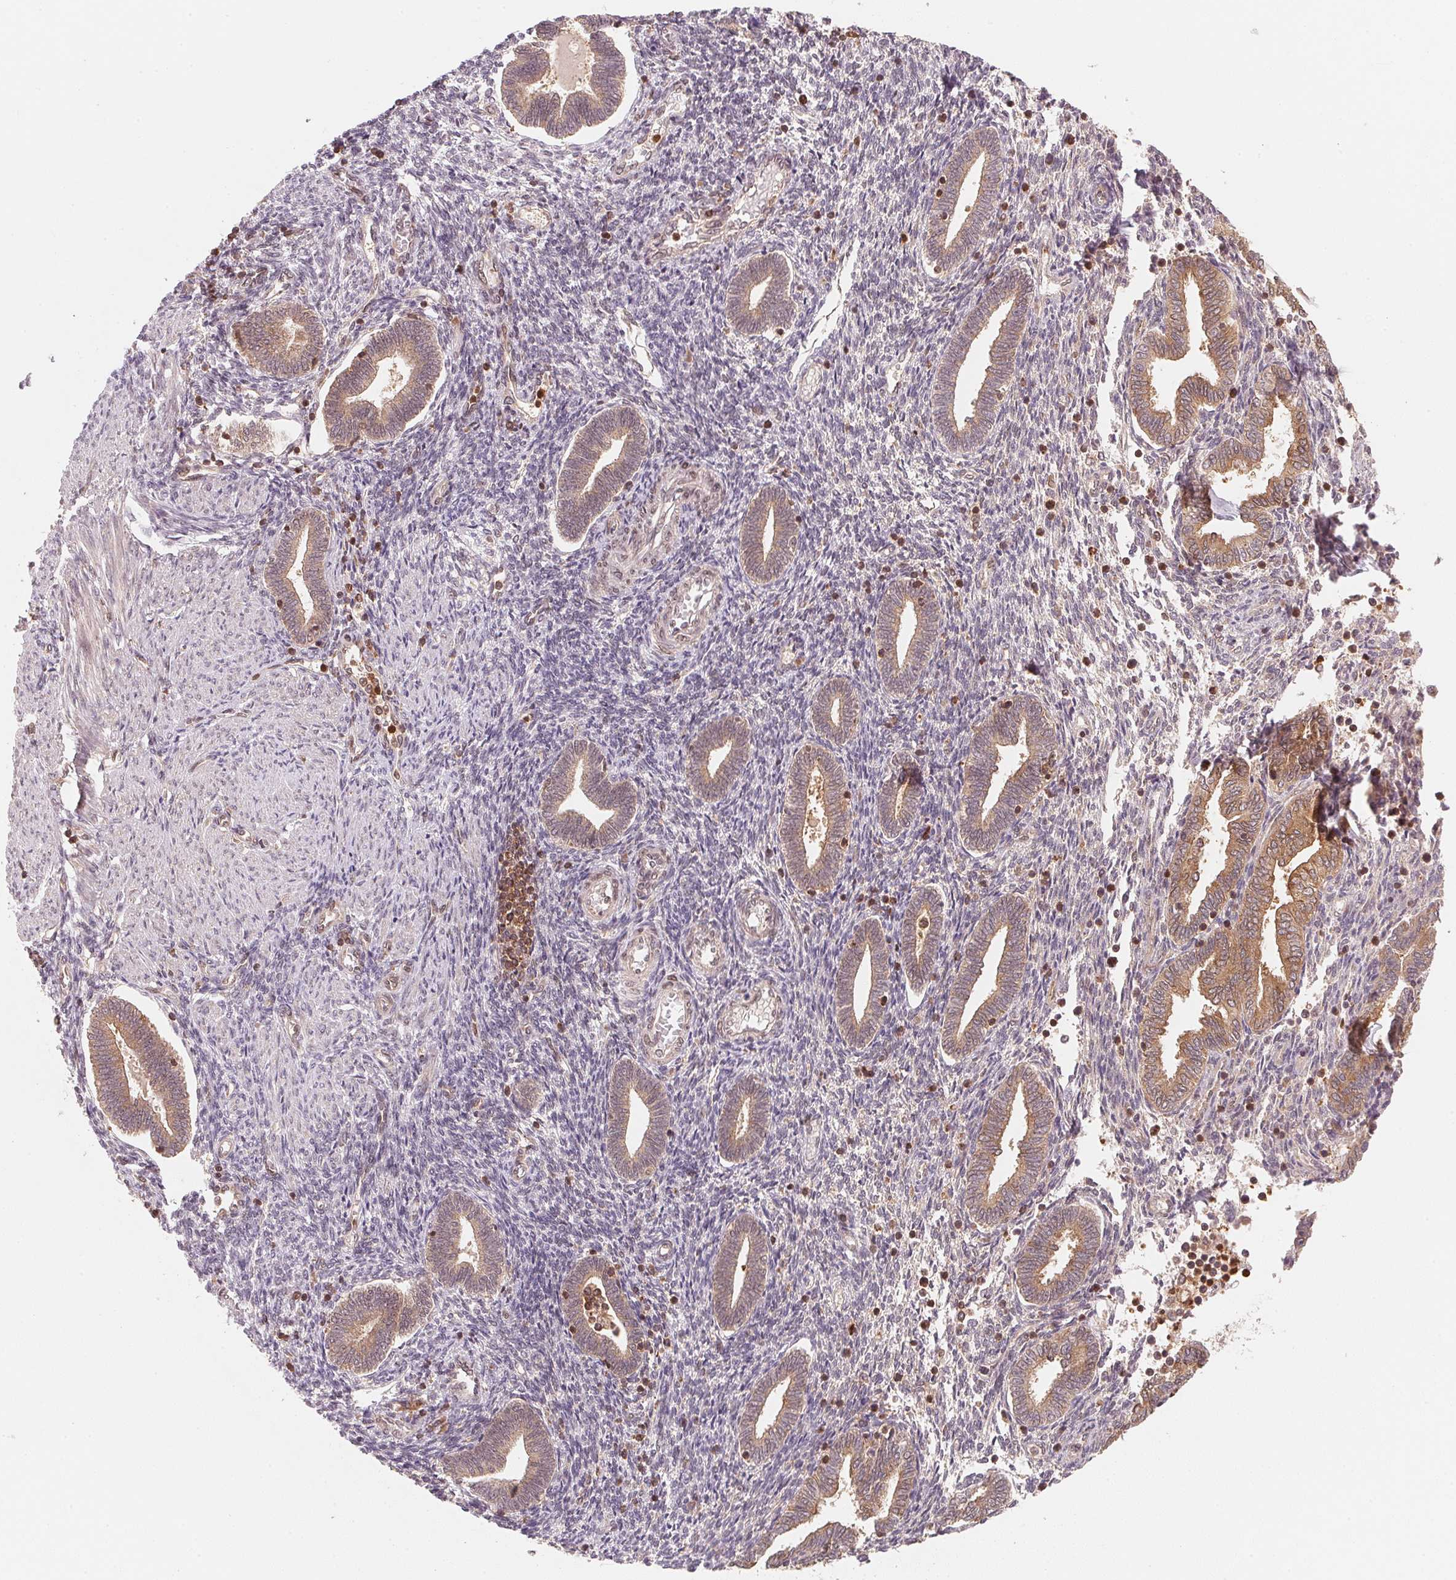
{"staining": {"intensity": "weak", "quantity": "25%-75%", "location": "cytoplasmic/membranous,nuclear"}, "tissue": "endometrium", "cell_type": "Cells in endometrial stroma", "image_type": "normal", "snomed": [{"axis": "morphology", "description": "Normal tissue, NOS"}, {"axis": "topography", "description": "Endometrium"}], "caption": "An IHC micrograph of unremarkable tissue is shown. Protein staining in brown highlights weak cytoplasmic/membranous,nuclear positivity in endometrium within cells in endometrial stroma.", "gene": "CCDC102B", "patient": {"sex": "female", "age": 42}}